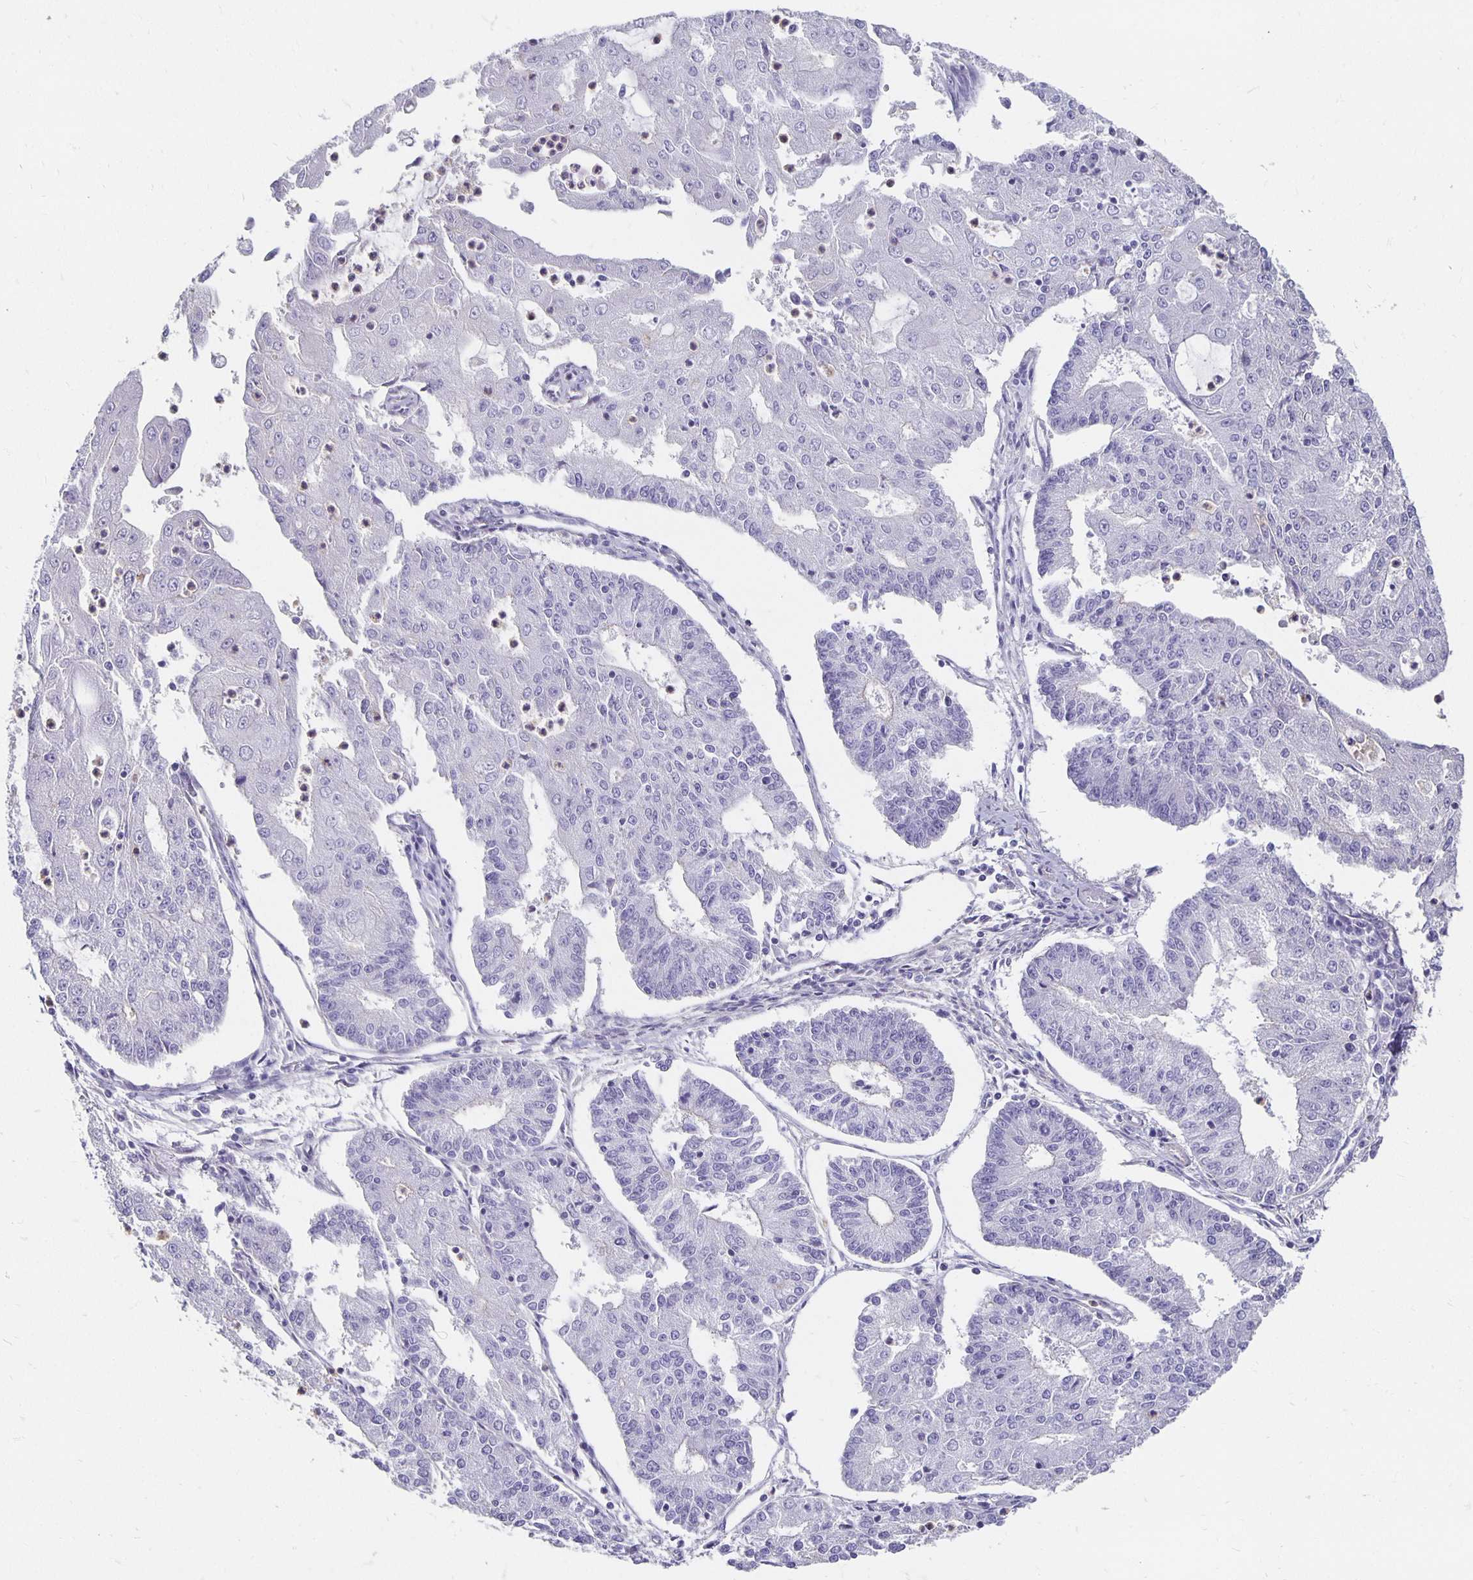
{"staining": {"intensity": "negative", "quantity": "none", "location": "none"}, "tissue": "endometrial cancer", "cell_type": "Tumor cells", "image_type": "cancer", "snomed": [{"axis": "morphology", "description": "Adenocarcinoma, NOS"}, {"axis": "topography", "description": "Endometrium"}], "caption": "IHC micrograph of human adenocarcinoma (endometrial) stained for a protein (brown), which shows no expression in tumor cells.", "gene": "APOB", "patient": {"sex": "female", "age": 56}}